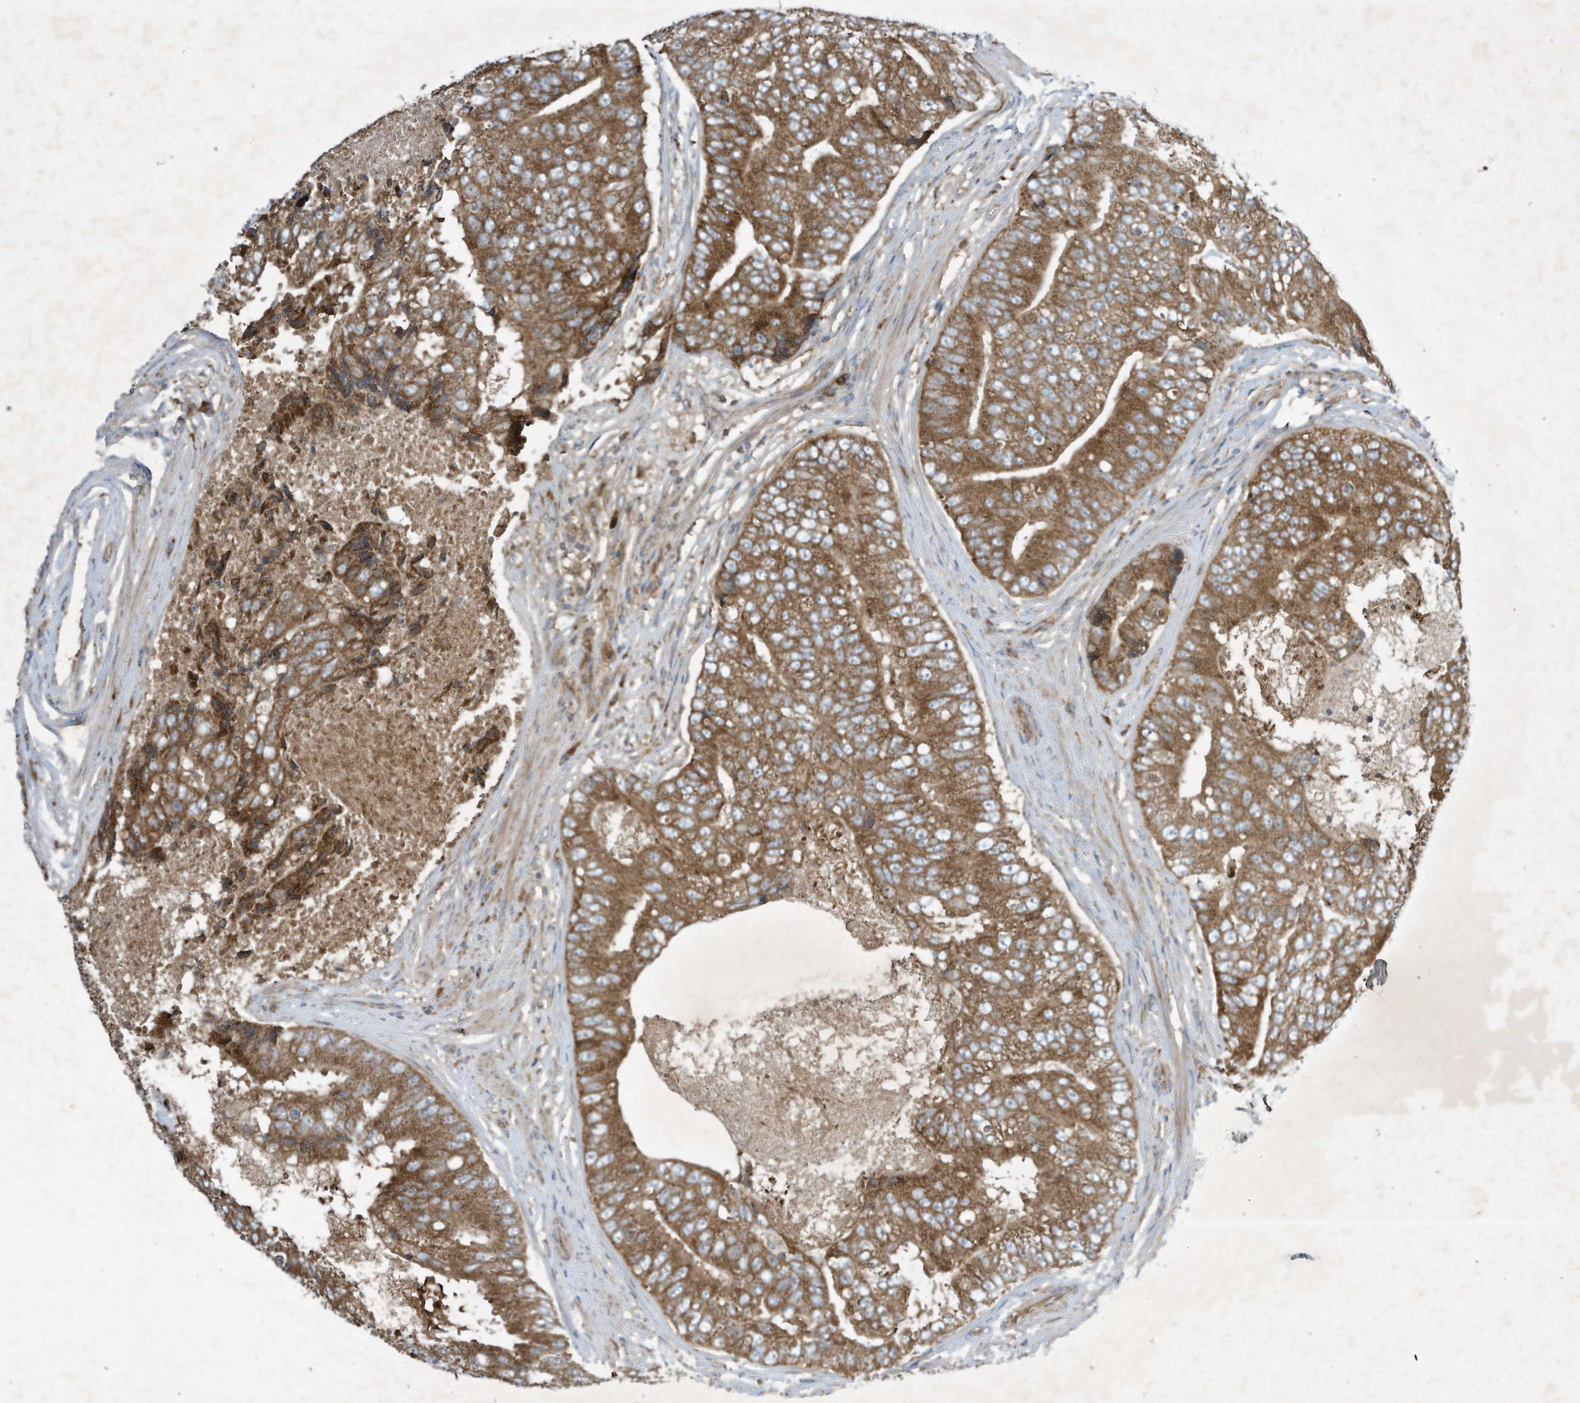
{"staining": {"intensity": "moderate", "quantity": ">75%", "location": "cytoplasmic/membranous"}, "tissue": "prostate cancer", "cell_type": "Tumor cells", "image_type": "cancer", "snomed": [{"axis": "morphology", "description": "Adenocarcinoma, High grade"}, {"axis": "topography", "description": "Prostate"}], "caption": "Tumor cells demonstrate moderate cytoplasmic/membranous positivity in approximately >75% of cells in prostate cancer.", "gene": "SYNJ2", "patient": {"sex": "male", "age": 70}}